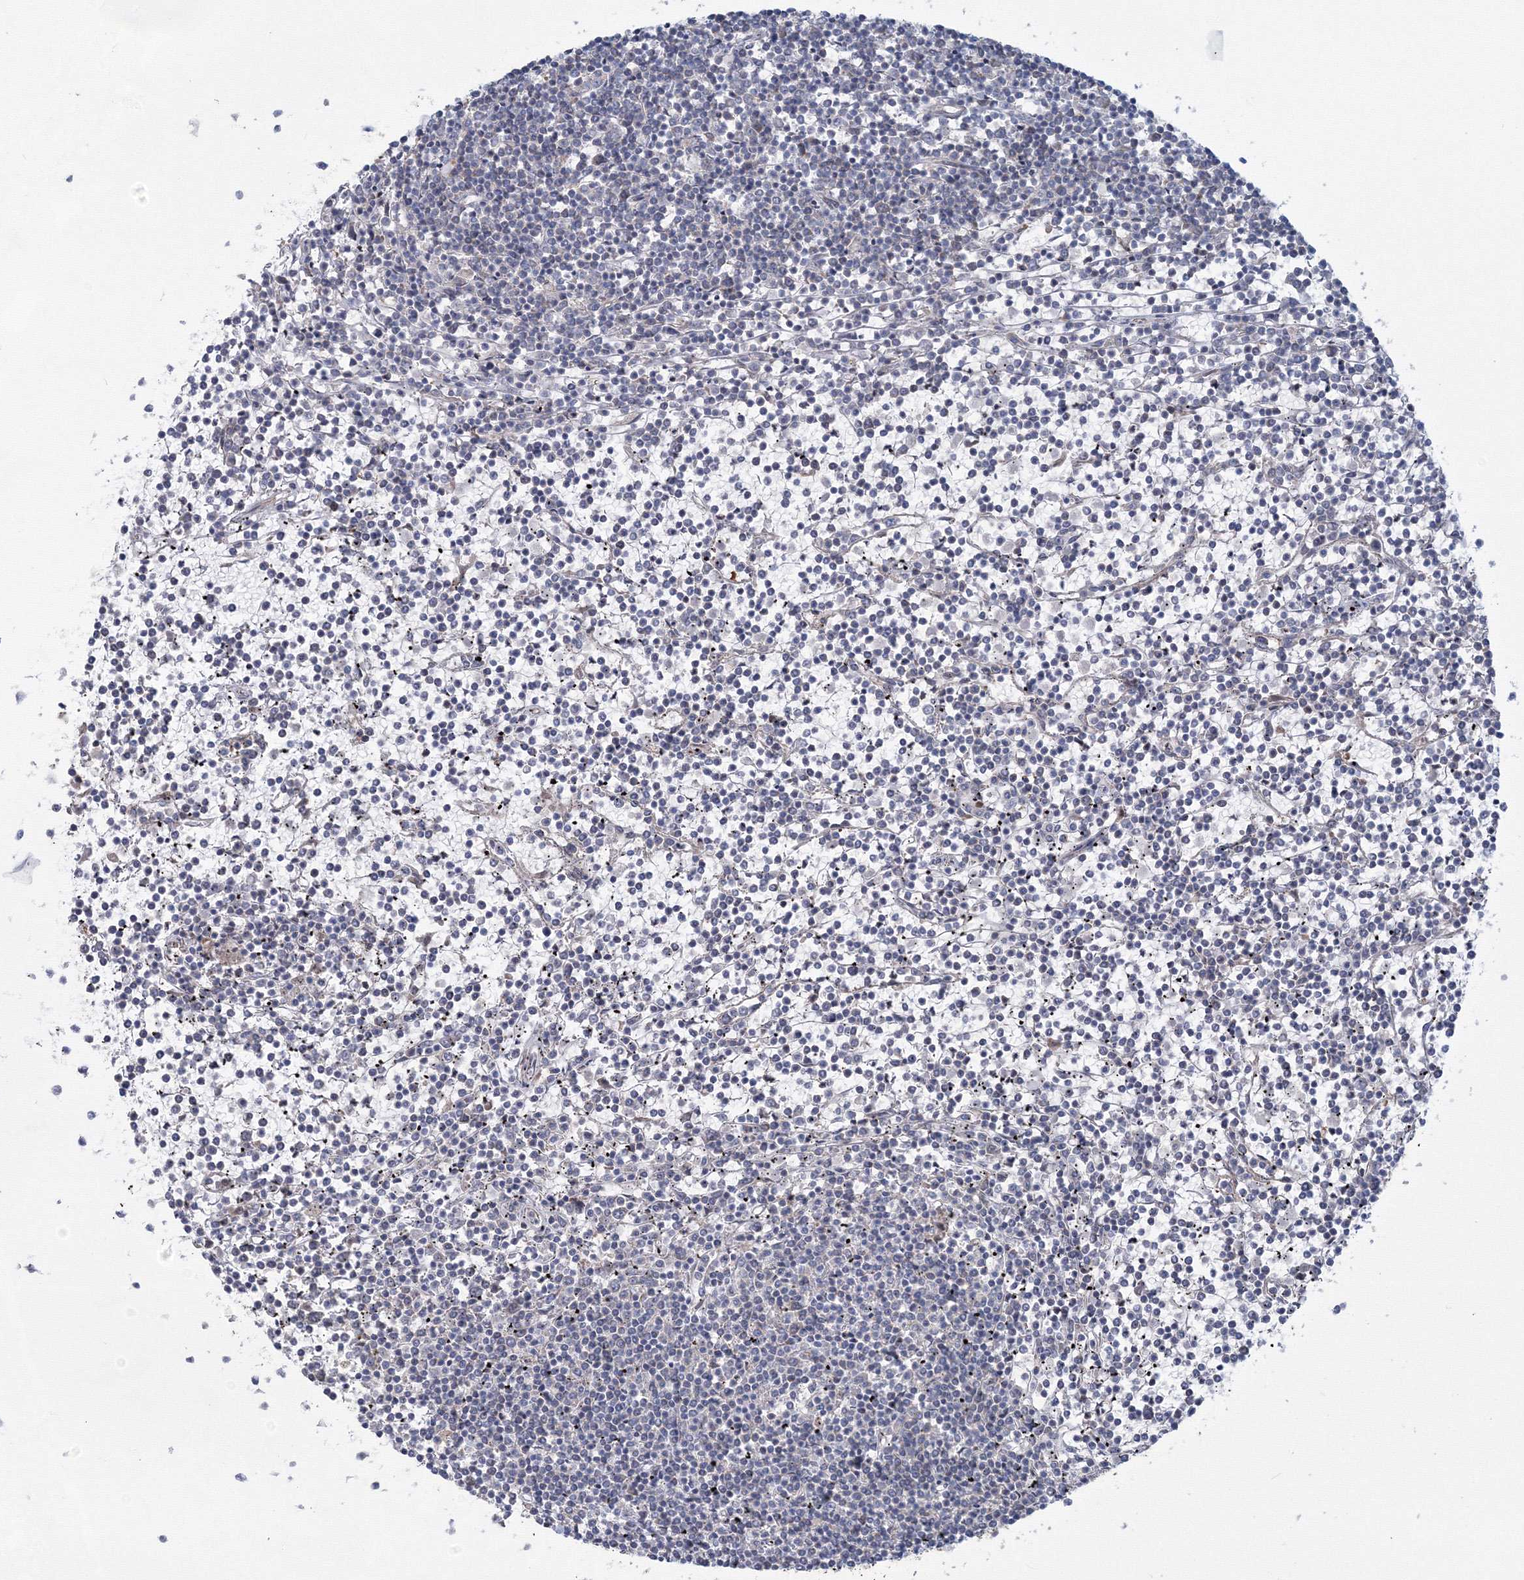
{"staining": {"intensity": "negative", "quantity": "none", "location": "none"}, "tissue": "lymphoma", "cell_type": "Tumor cells", "image_type": "cancer", "snomed": [{"axis": "morphology", "description": "Malignant lymphoma, non-Hodgkin's type, Low grade"}, {"axis": "topography", "description": "Spleen"}], "caption": "Immunohistochemistry (IHC) image of human lymphoma stained for a protein (brown), which displays no staining in tumor cells.", "gene": "MKRN2", "patient": {"sex": "female", "age": 19}}